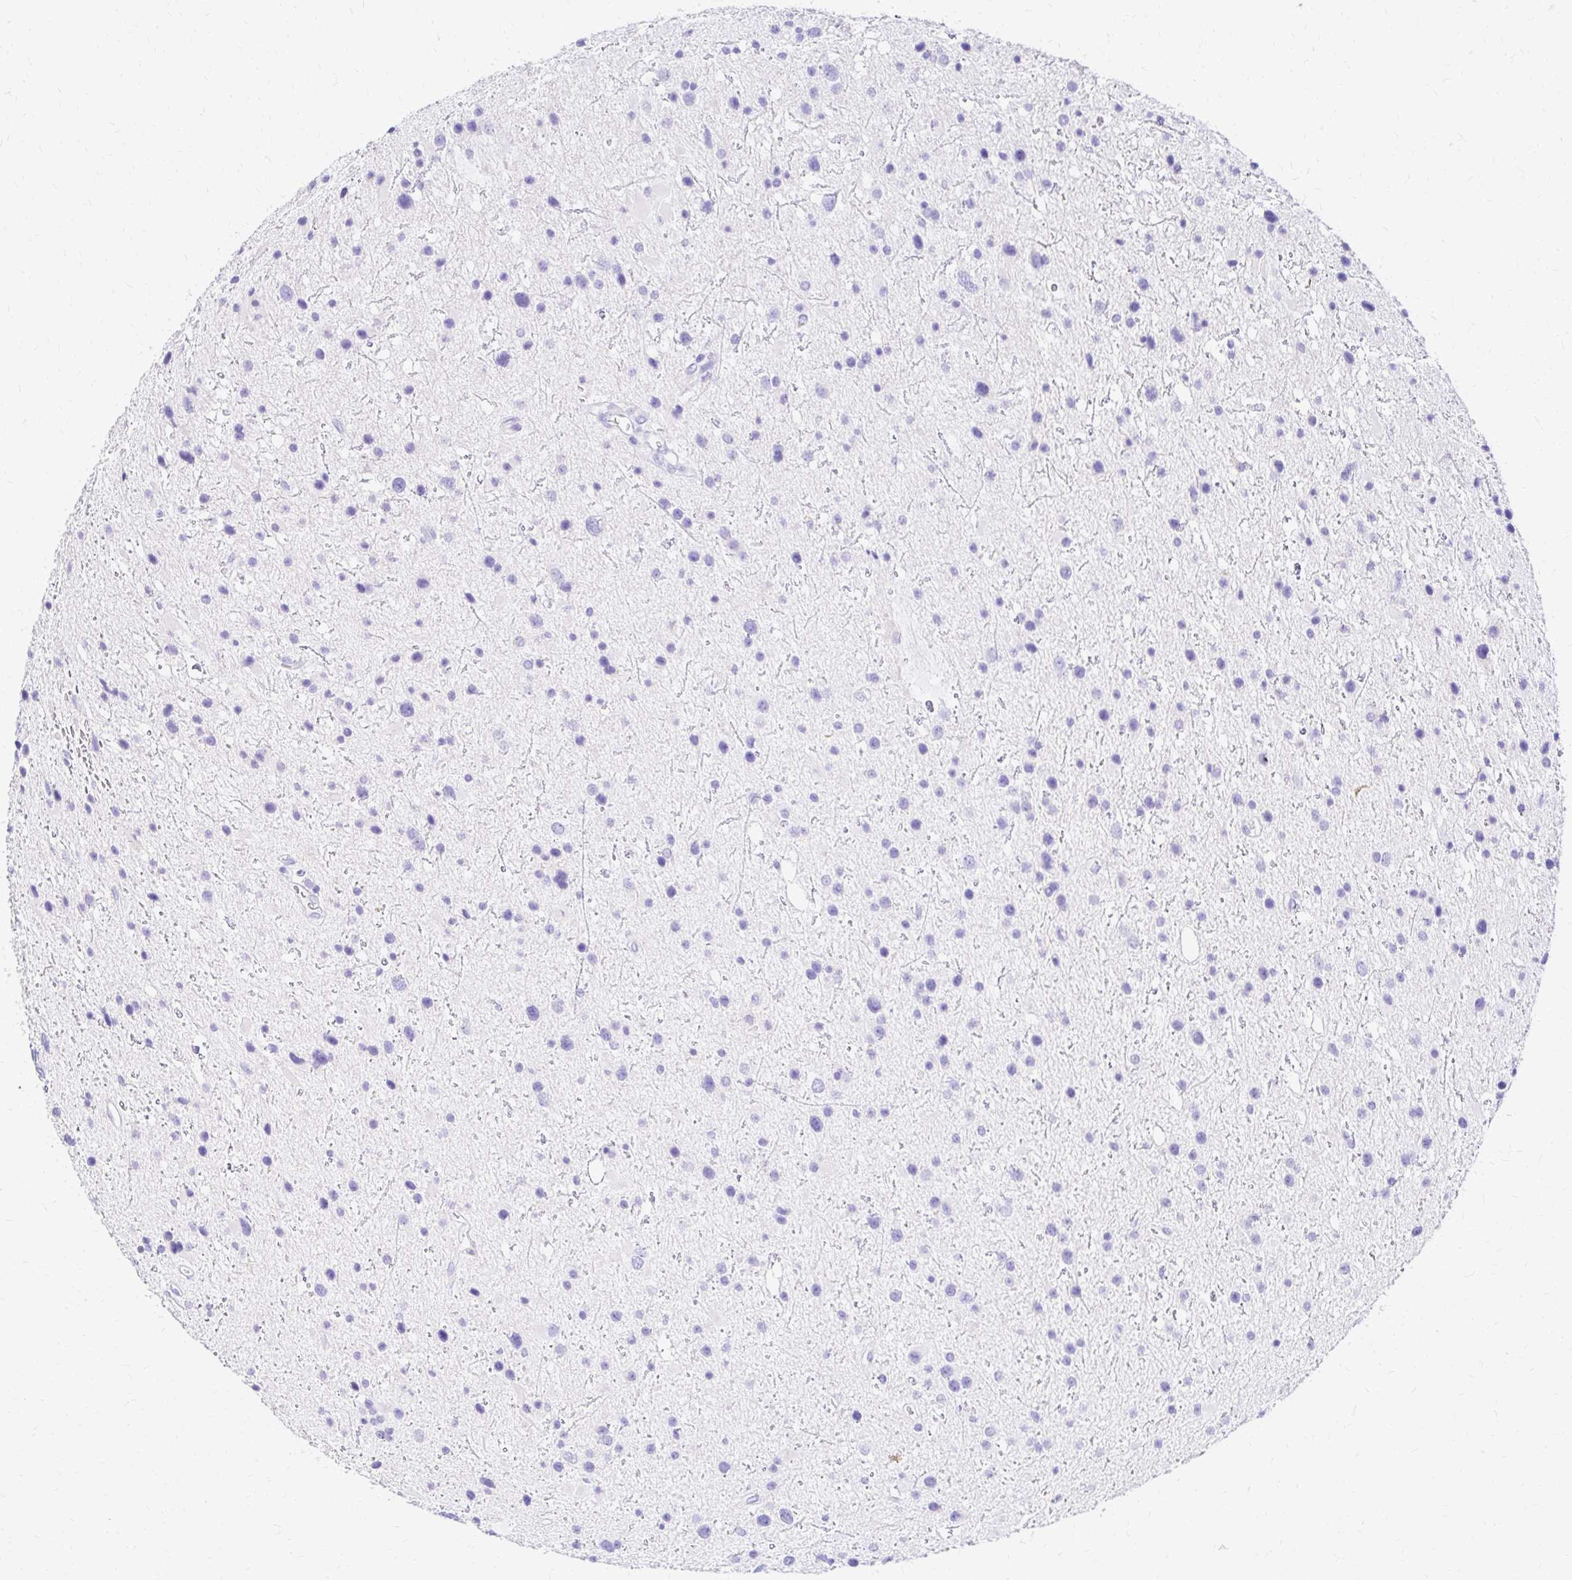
{"staining": {"intensity": "negative", "quantity": "none", "location": "none"}, "tissue": "glioma", "cell_type": "Tumor cells", "image_type": "cancer", "snomed": [{"axis": "morphology", "description": "Glioma, malignant, Low grade"}, {"axis": "topography", "description": "Brain"}], "caption": "An IHC image of glioma is shown. There is no staining in tumor cells of glioma.", "gene": "S100G", "patient": {"sex": "female", "age": 32}}